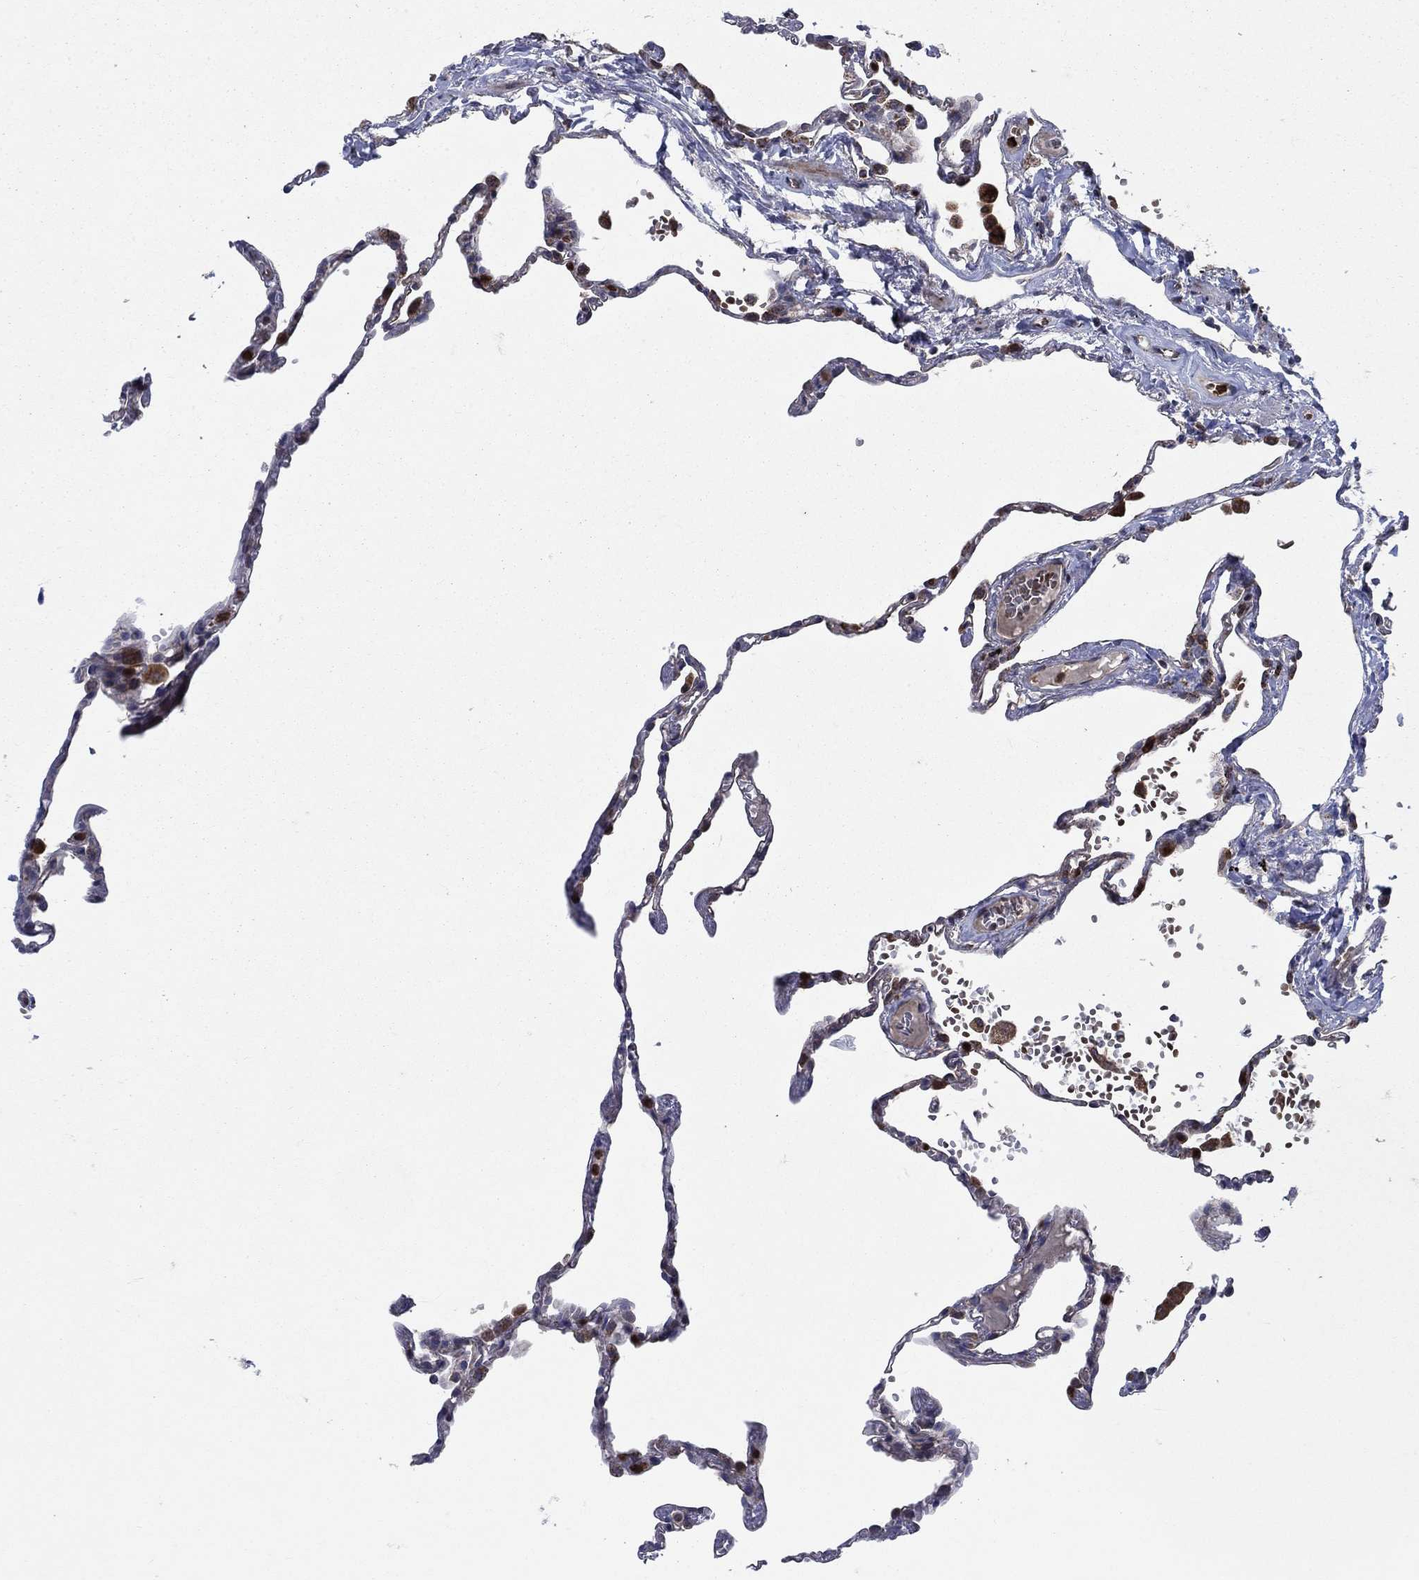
{"staining": {"intensity": "moderate", "quantity": "<25%", "location": "cytoplasmic/membranous"}, "tissue": "lung", "cell_type": "Alveolar cells", "image_type": "normal", "snomed": [{"axis": "morphology", "description": "Normal tissue, NOS"}, {"axis": "topography", "description": "Lung"}], "caption": "About <25% of alveolar cells in unremarkable lung demonstrate moderate cytoplasmic/membranous protein staining as visualized by brown immunohistochemical staining.", "gene": "RNF19B", "patient": {"sex": "male", "age": 78}}